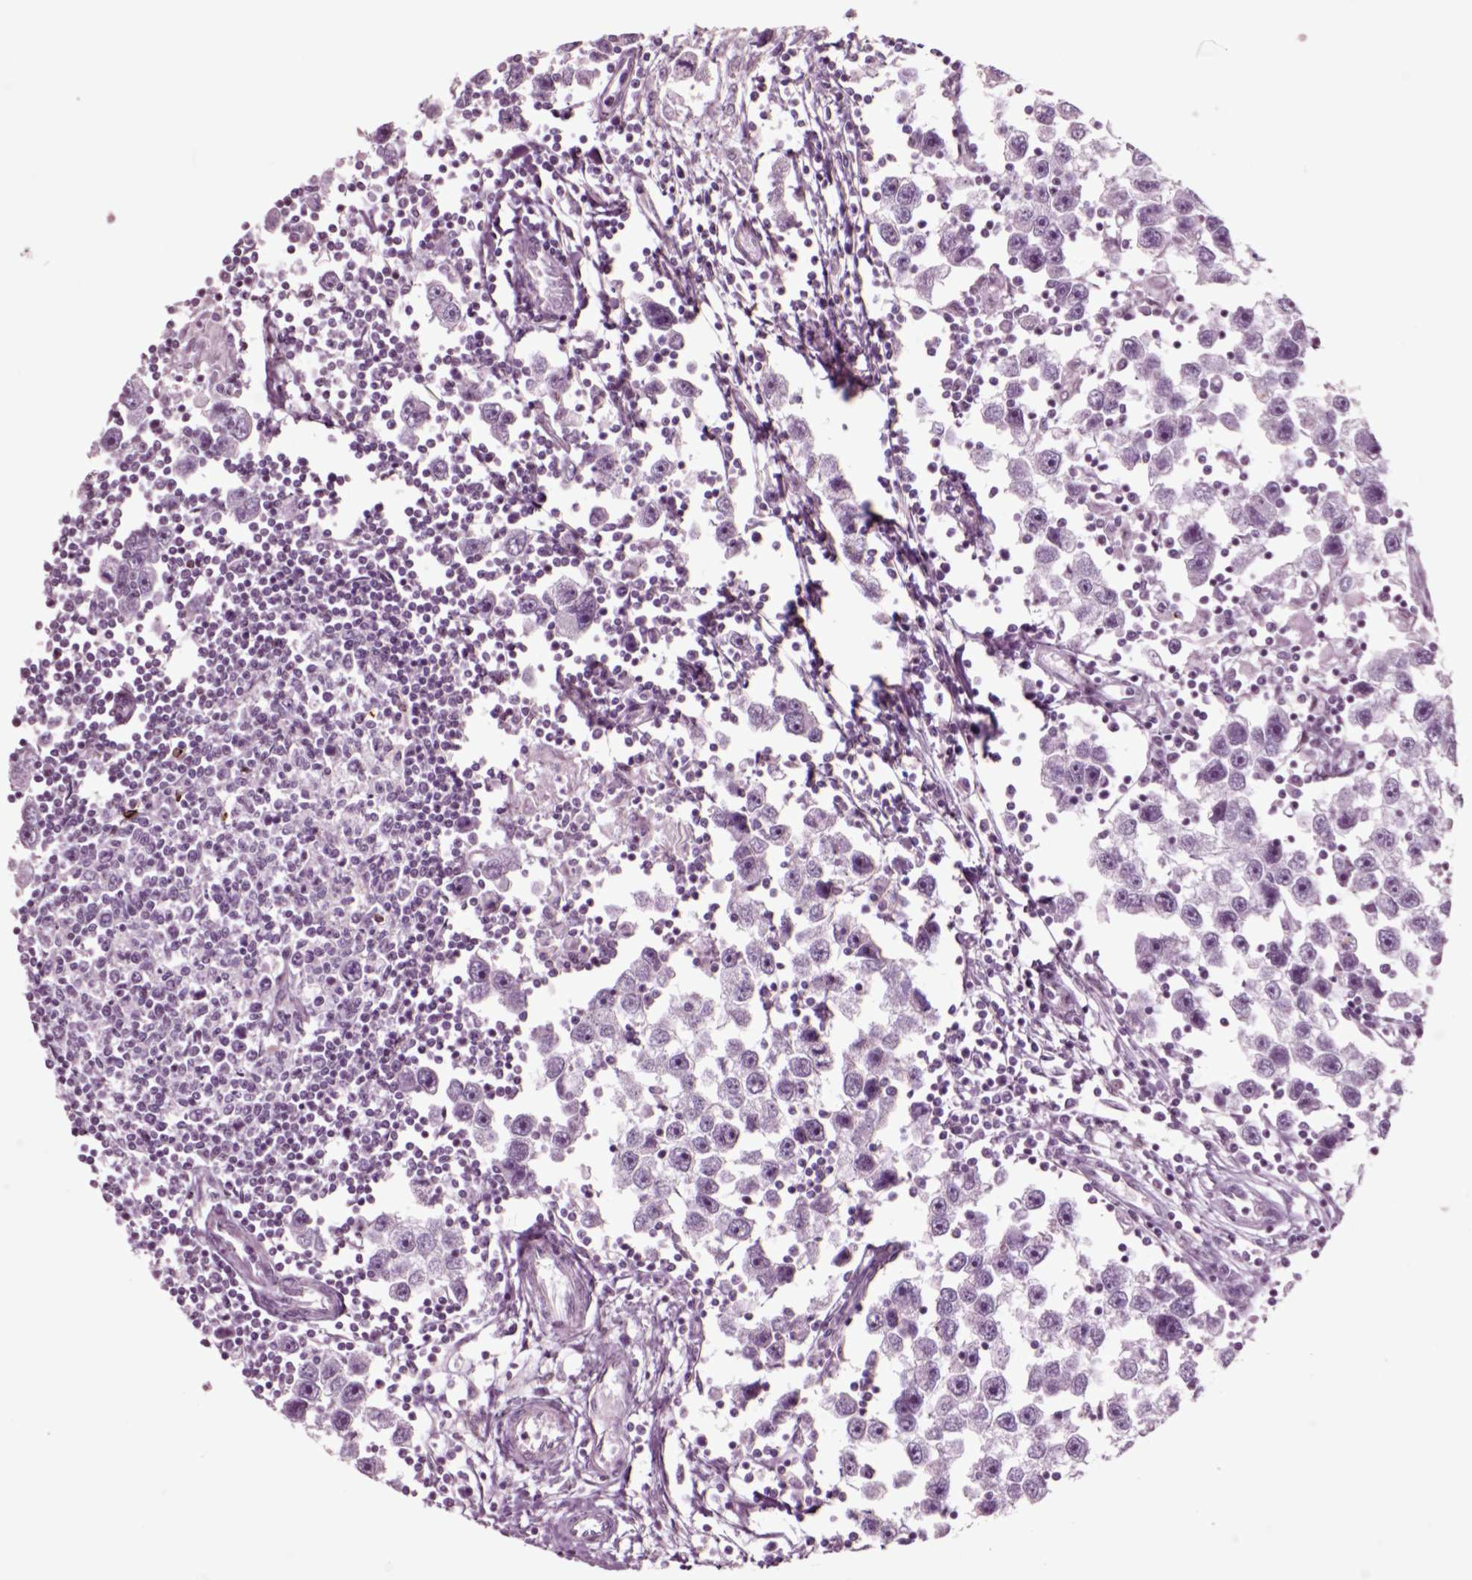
{"staining": {"intensity": "negative", "quantity": "none", "location": "none"}, "tissue": "testis cancer", "cell_type": "Tumor cells", "image_type": "cancer", "snomed": [{"axis": "morphology", "description": "Seminoma, NOS"}, {"axis": "topography", "description": "Testis"}], "caption": "DAB immunohistochemical staining of human testis cancer shows no significant expression in tumor cells.", "gene": "CHGB", "patient": {"sex": "male", "age": 30}}